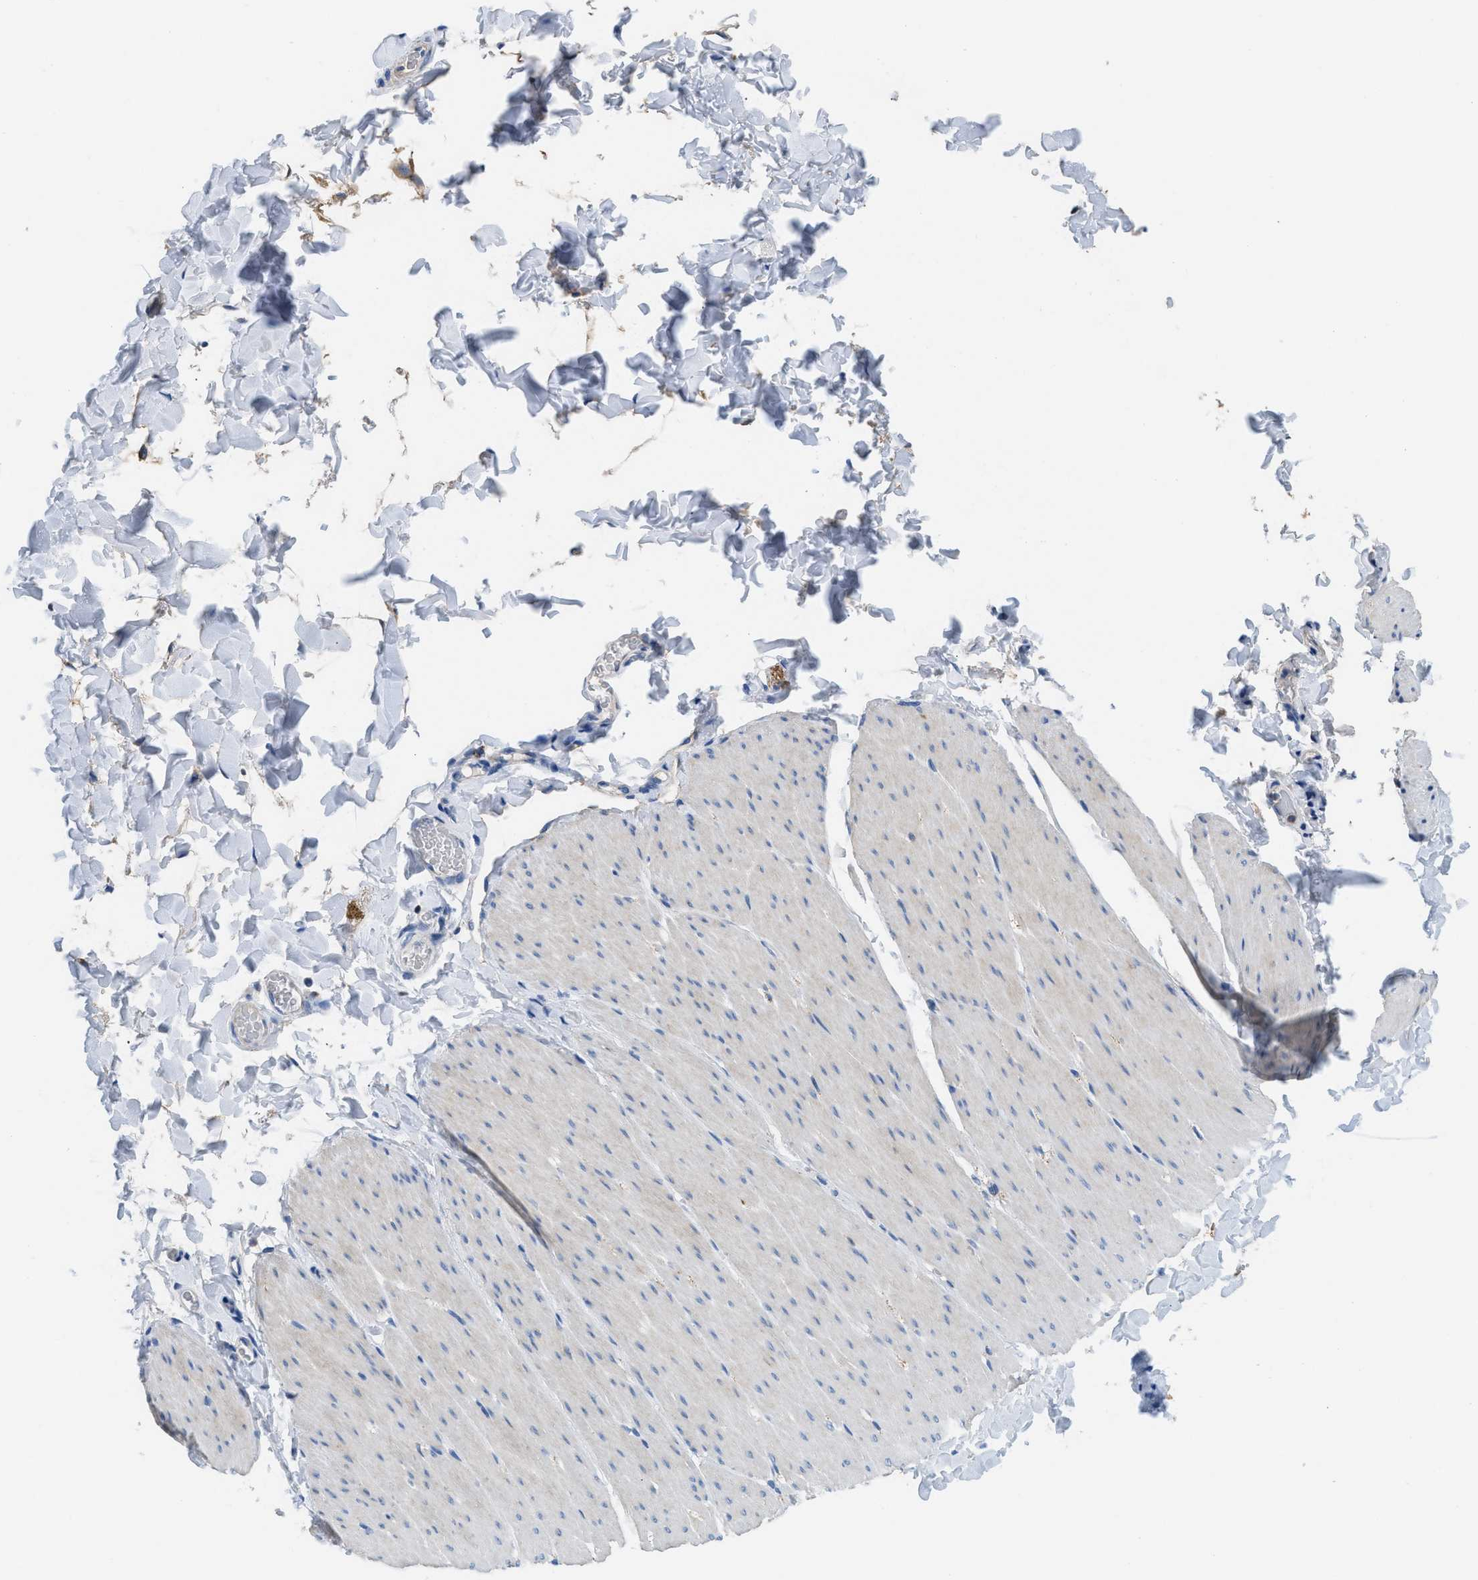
{"staining": {"intensity": "negative", "quantity": "none", "location": "none"}, "tissue": "smooth muscle", "cell_type": "Smooth muscle cells", "image_type": "normal", "snomed": [{"axis": "morphology", "description": "Normal tissue, NOS"}, {"axis": "topography", "description": "Smooth muscle"}, {"axis": "topography", "description": "Colon"}], "caption": "The histopathology image displays no staining of smooth muscle cells in normal smooth muscle. (Stains: DAB immunohistochemistry (IHC) with hematoxylin counter stain, Microscopy: brightfield microscopy at high magnification).", "gene": "SLC25A13", "patient": {"sex": "male", "age": 67}}